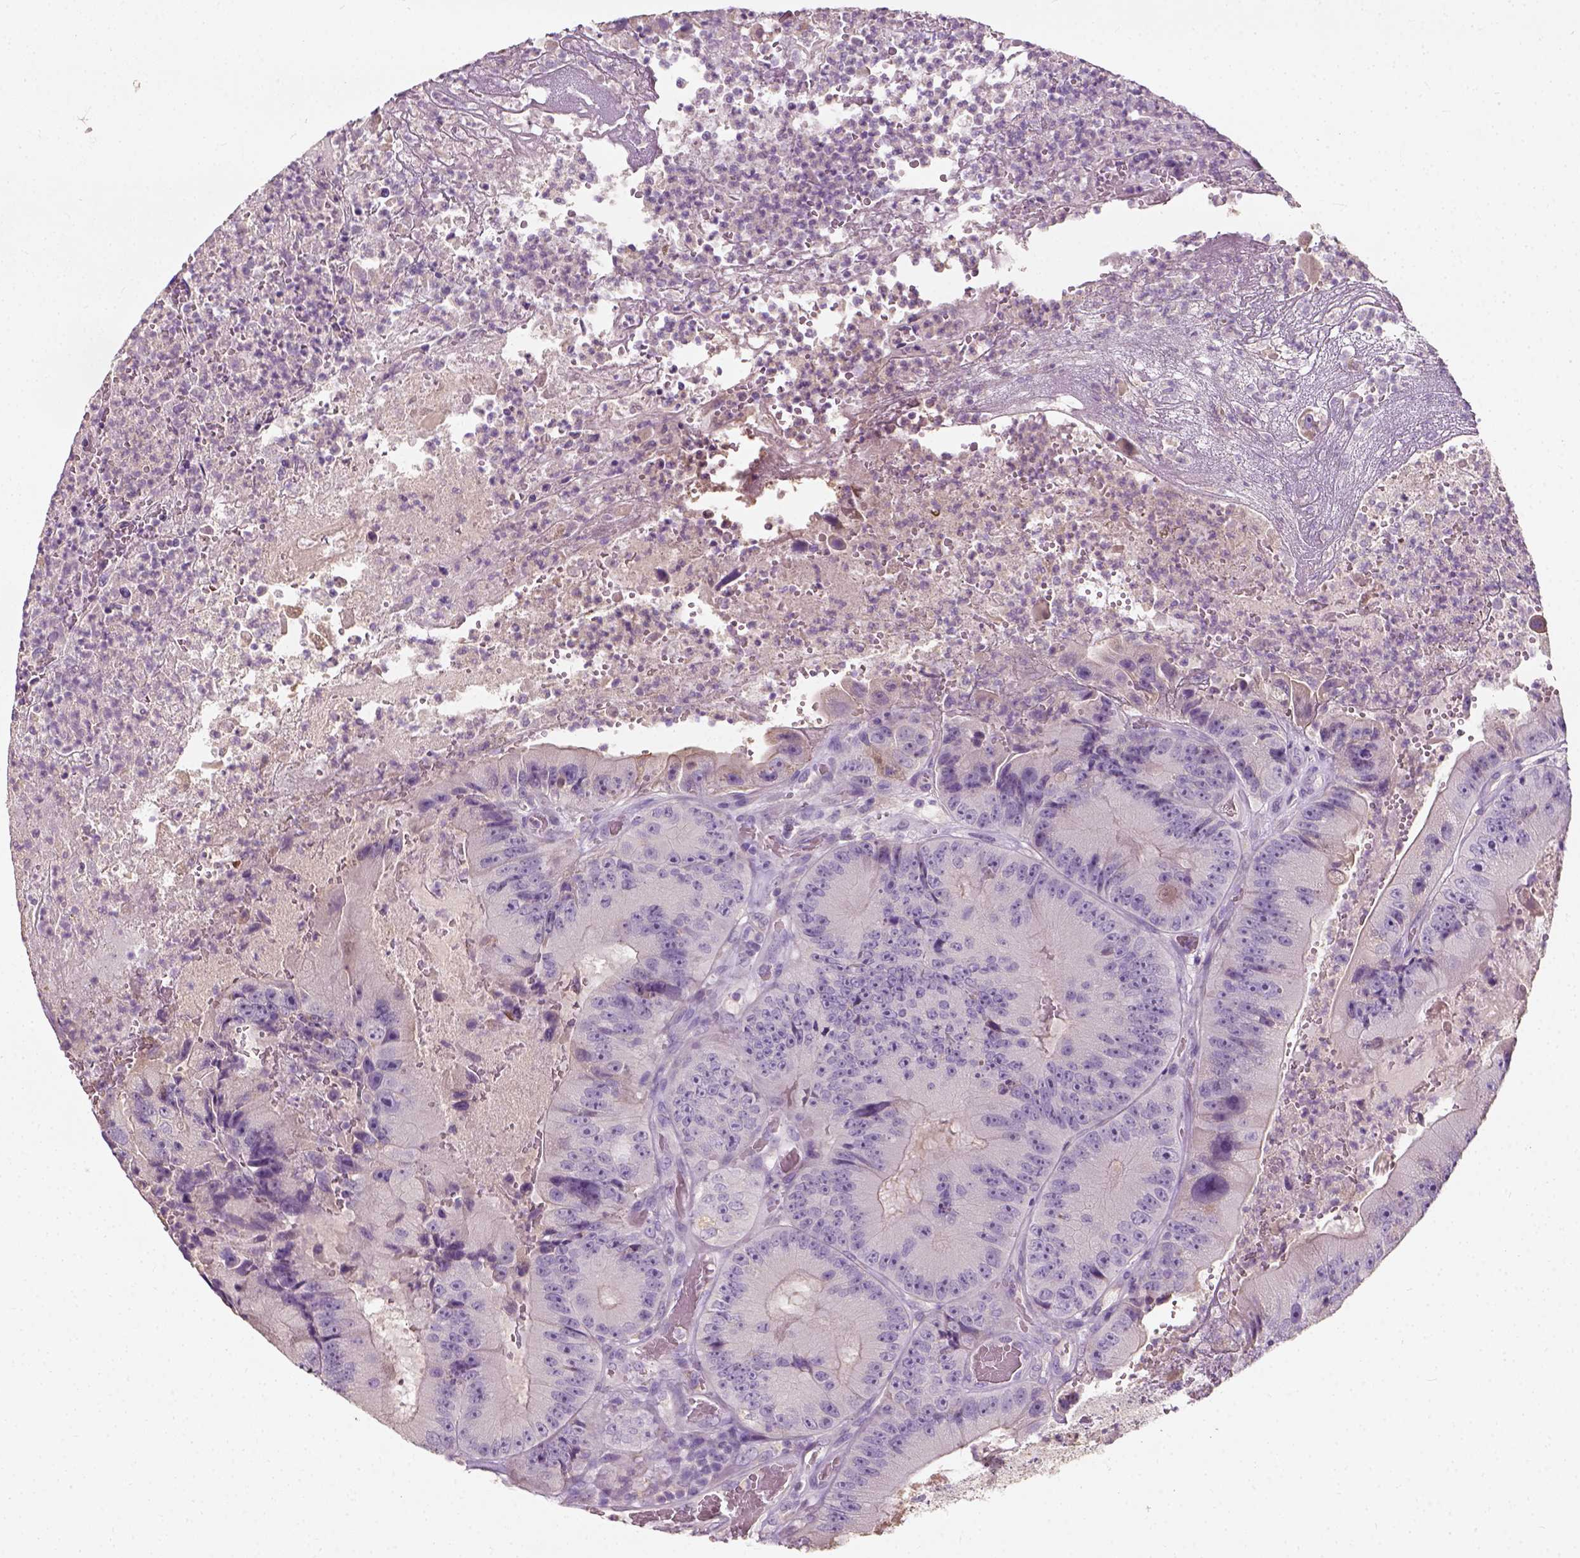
{"staining": {"intensity": "negative", "quantity": "none", "location": "none"}, "tissue": "colorectal cancer", "cell_type": "Tumor cells", "image_type": "cancer", "snomed": [{"axis": "morphology", "description": "Adenocarcinoma, NOS"}, {"axis": "topography", "description": "Colon"}], "caption": "This is a micrograph of immunohistochemistry staining of colorectal cancer (adenocarcinoma), which shows no expression in tumor cells.", "gene": "DHCR24", "patient": {"sex": "female", "age": 86}}